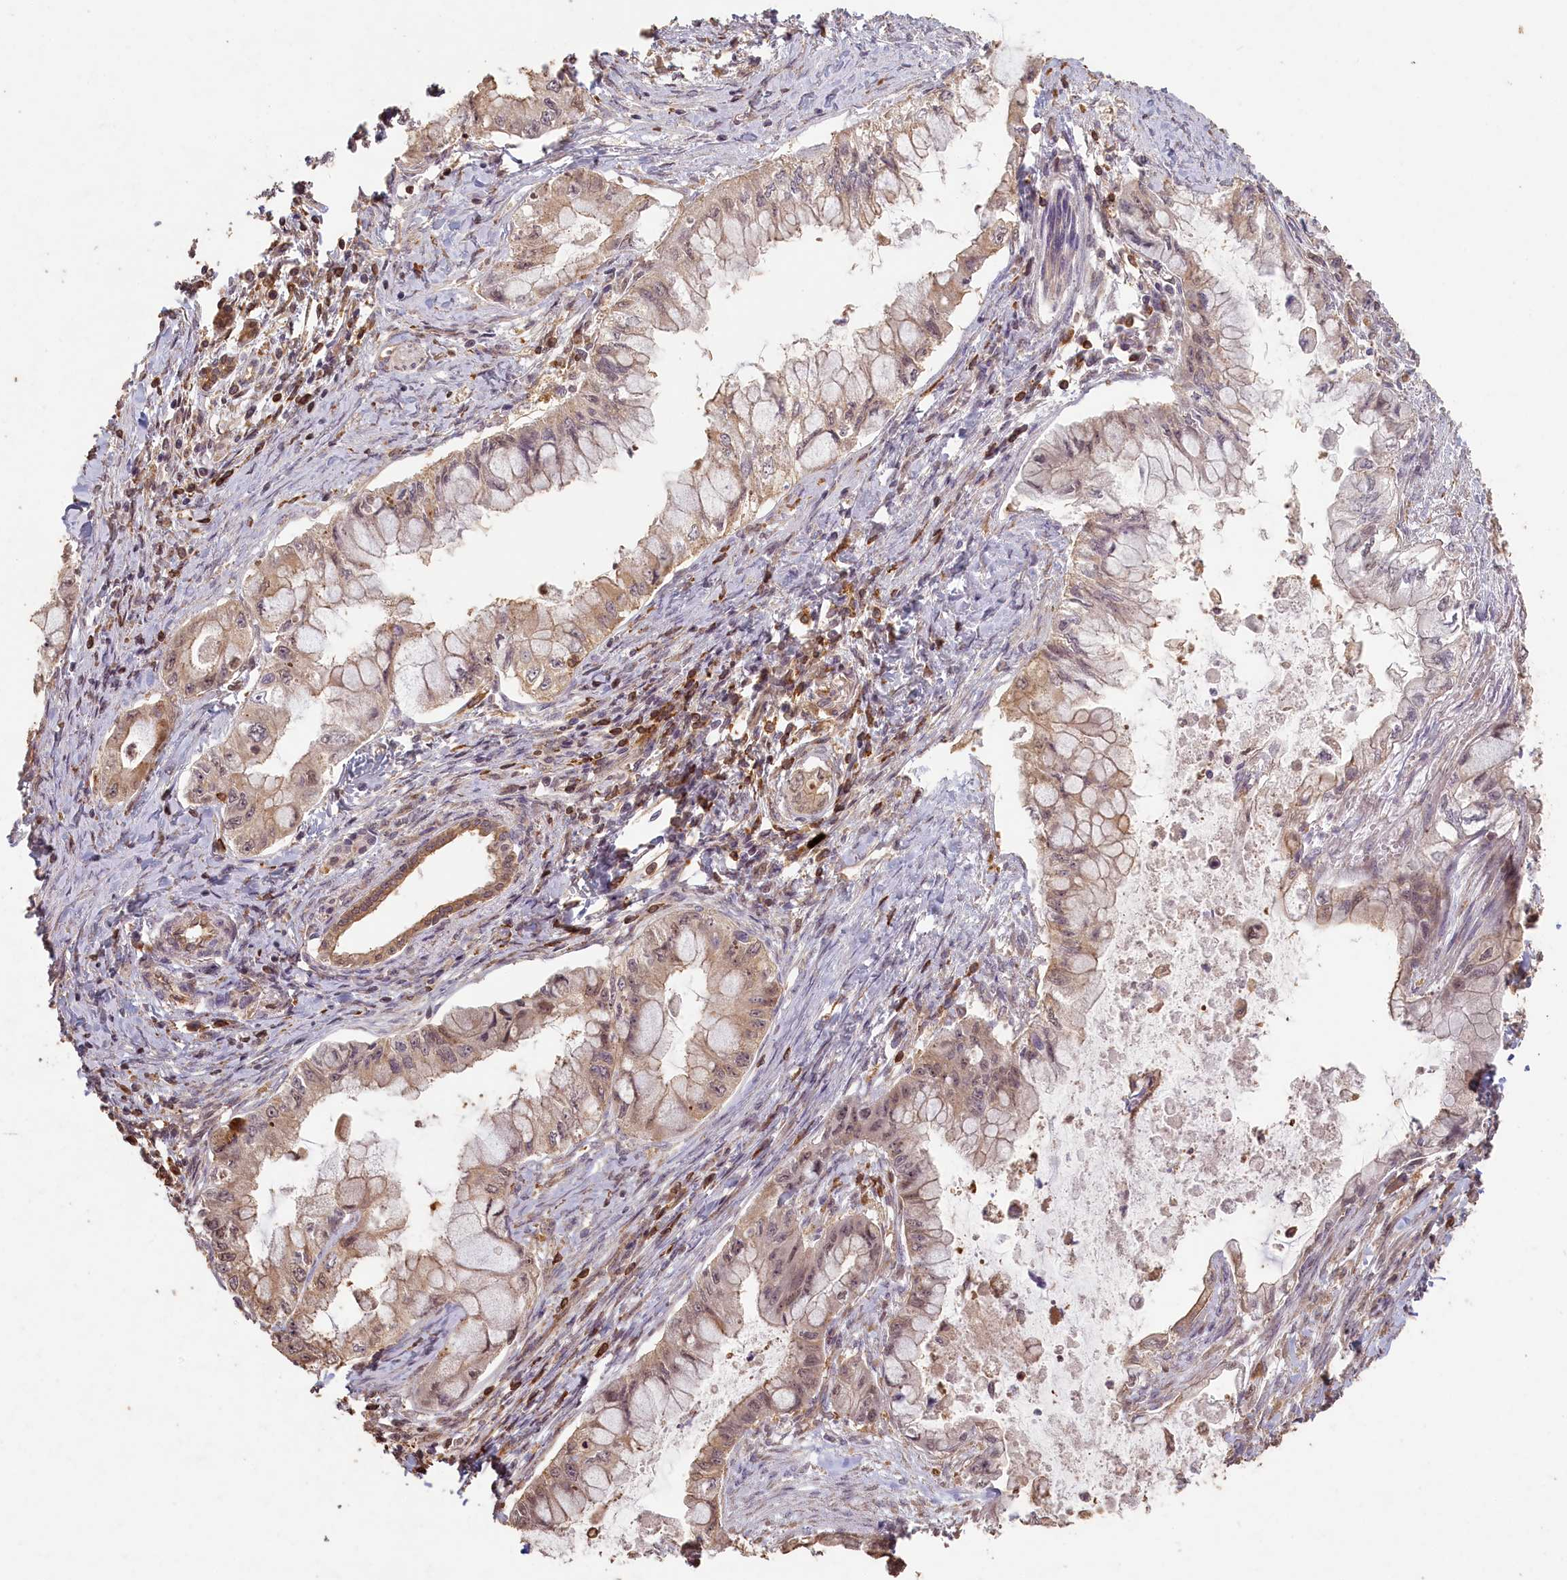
{"staining": {"intensity": "weak", "quantity": "25%-75%", "location": "cytoplasmic/membranous"}, "tissue": "pancreatic cancer", "cell_type": "Tumor cells", "image_type": "cancer", "snomed": [{"axis": "morphology", "description": "Adenocarcinoma, NOS"}, {"axis": "topography", "description": "Pancreas"}], "caption": "This photomicrograph demonstrates immunohistochemistry (IHC) staining of pancreatic adenocarcinoma, with low weak cytoplasmic/membranous positivity in approximately 25%-75% of tumor cells.", "gene": "MADD", "patient": {"sex": "male", "age": 48}}